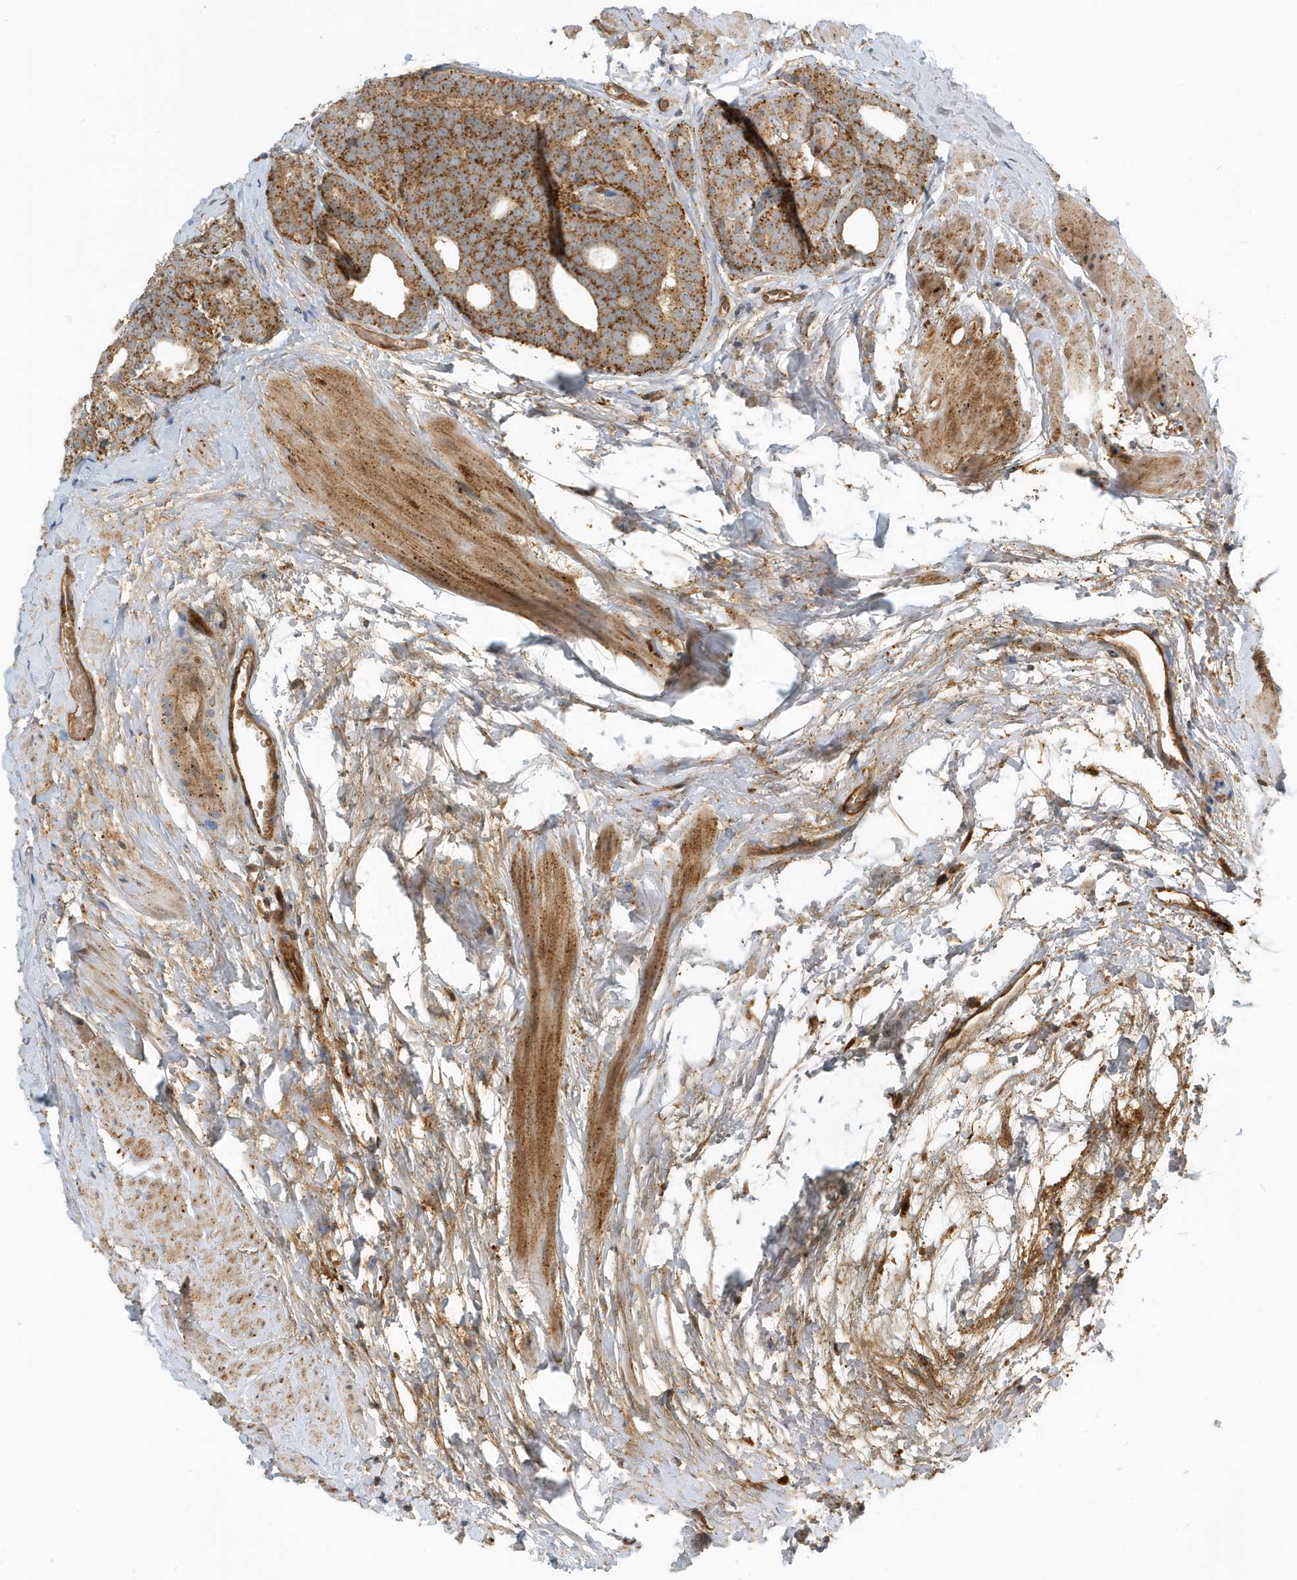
{"staining": {"intensity": "moderate", "quantity": ">75%", "location": "cytoplasmic/membranous"}, "tissue": "prostate cancer", "cell_type": "Tumor cells", "image_type": "cancer", "snomed": [{"axis": "morphology", "description": "Adenocarcinoma, High grade"}, {"axis": "topography", "description": "Prostate"}], "caption": "Tumor cells demonstrate medium levels of moderate cytoplasmic/membranous positivity in about >75% of cells in adenocarcinoma (high-grade) (prostate).", "gene": "FYCO1", "patient": {"sex": "male", "age": 56}}